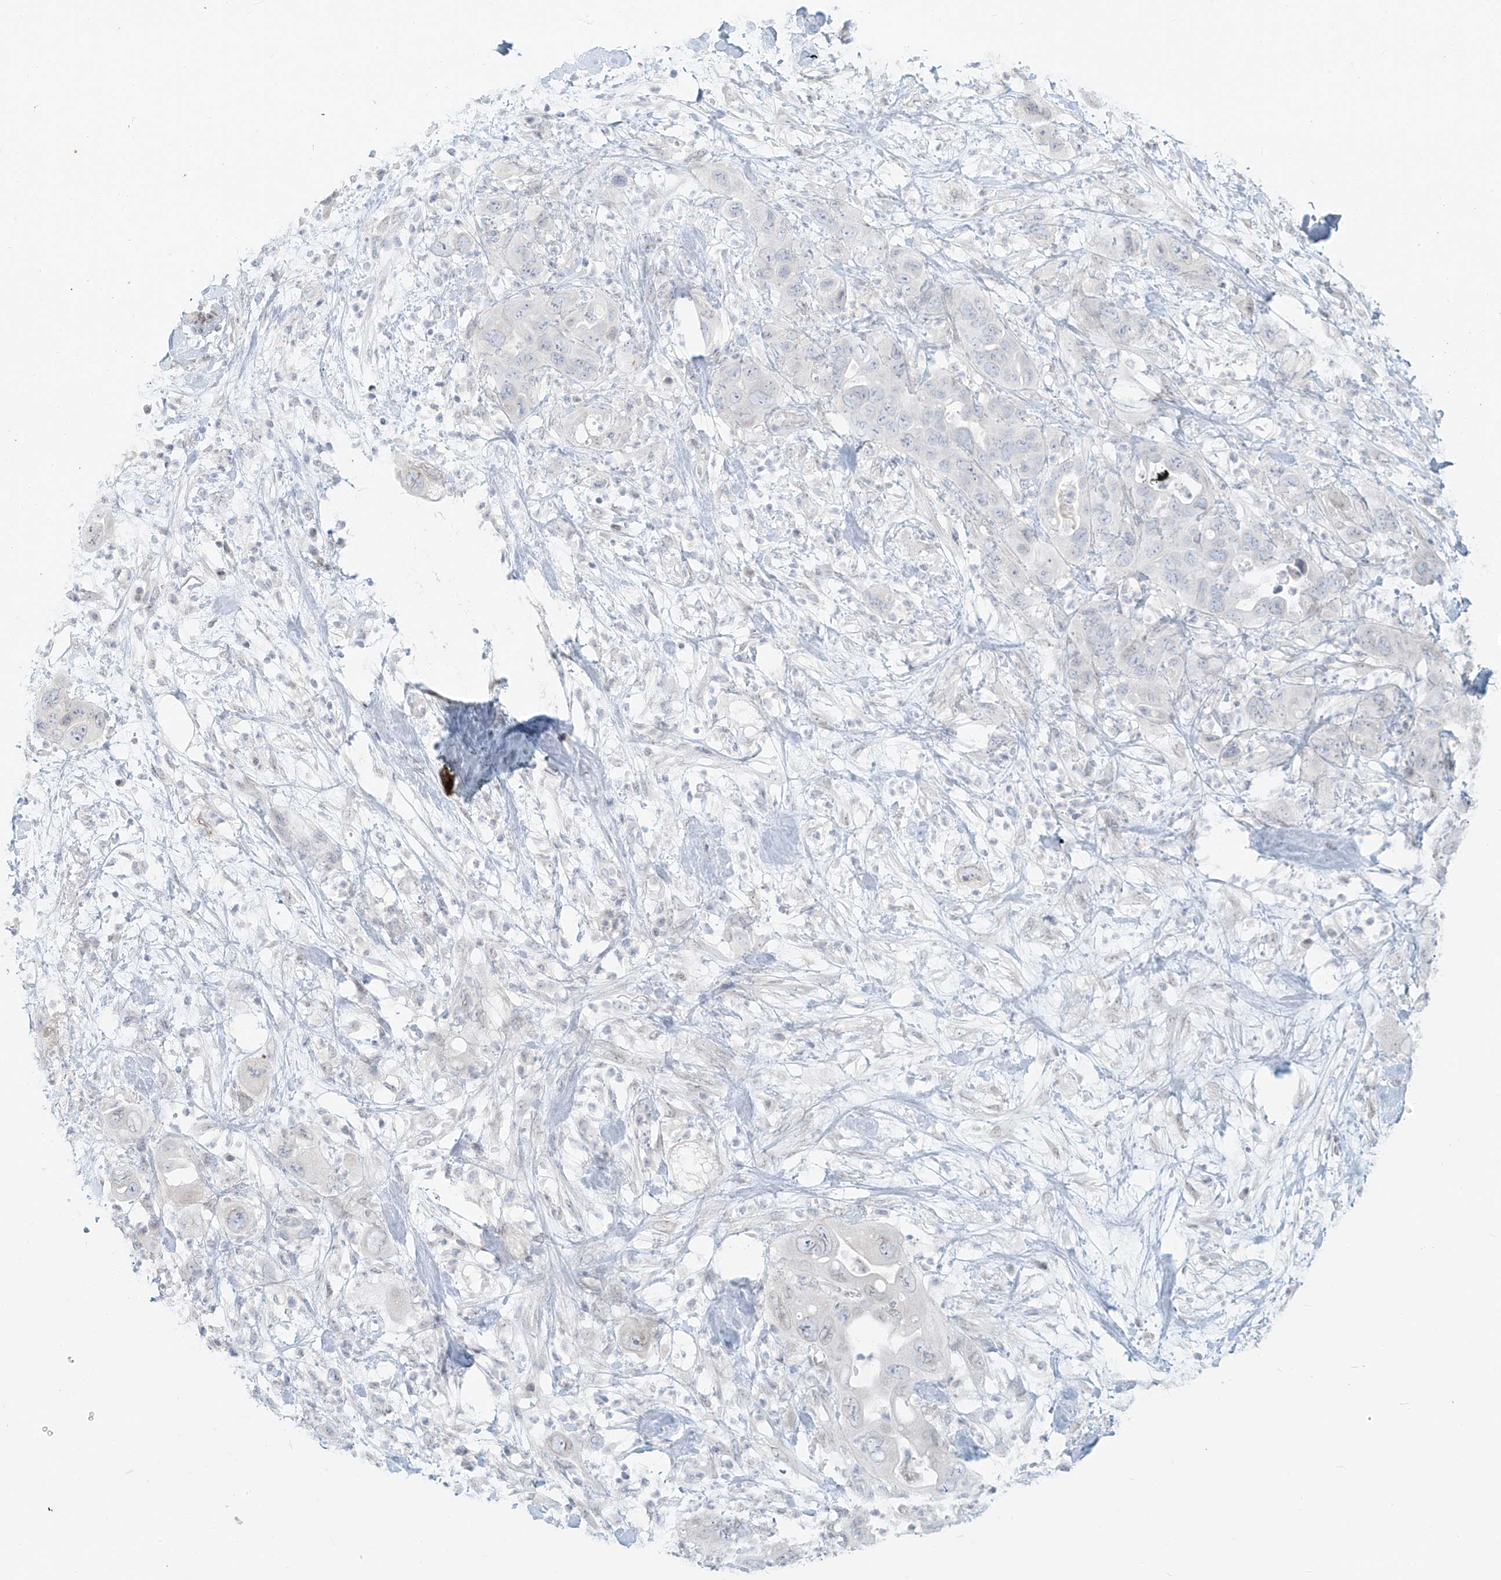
{"staining": {"intensity": "negative", "quantity": "none", "location": "none"}, "tissue": "pancreatic cancer", "cell_type": "Tumor cells", "image_type": "cancer", "snomed": [{"axis": "morphology", "description": "Adenocarcinoma, NOS"}, {"axis": "topography", "description": "Pancreas"}], "caption": "A photomicrograph of pancreatic cancer stained for a protein shows no brown staining in tumor cells.", "gene": "OSBPL7", "patient": {"sex": "female", "age": 71}}